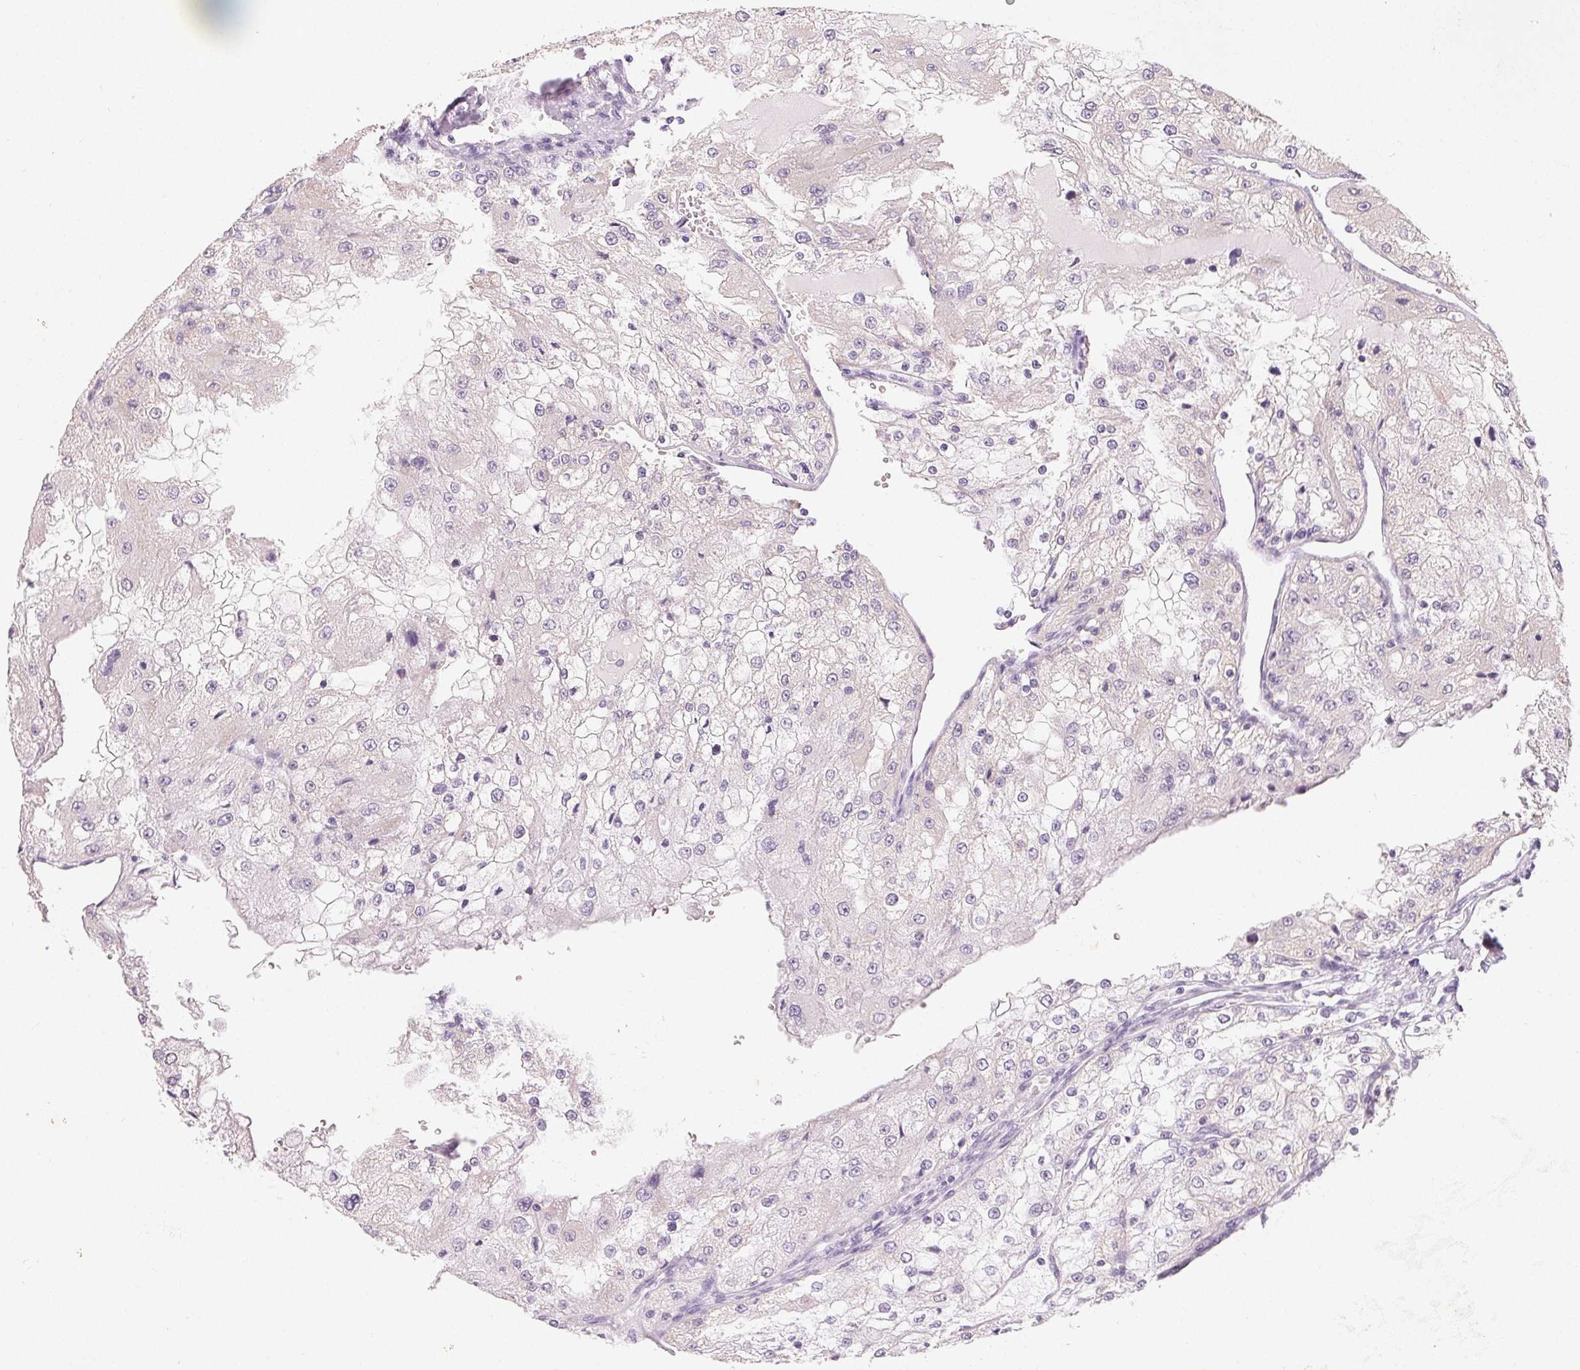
{"staining": {"intensity": "negative", "quantity": "none", "location": "none"}, "tissue": "renal cancer", "cell_type": "Tumor cells", "image_type": "cancer", "snomed": [{"axis": "morphology", "description": "Adenocarcinoma, NOS"}, {"axis": "topography", "description": "Kidney"}], "caption": "IHC of renal cancer (adenocarcinoma) reveals no expression in tumor cells.", "gene": "SFTPD", "patient": {"sex": "female", "age": 74}}